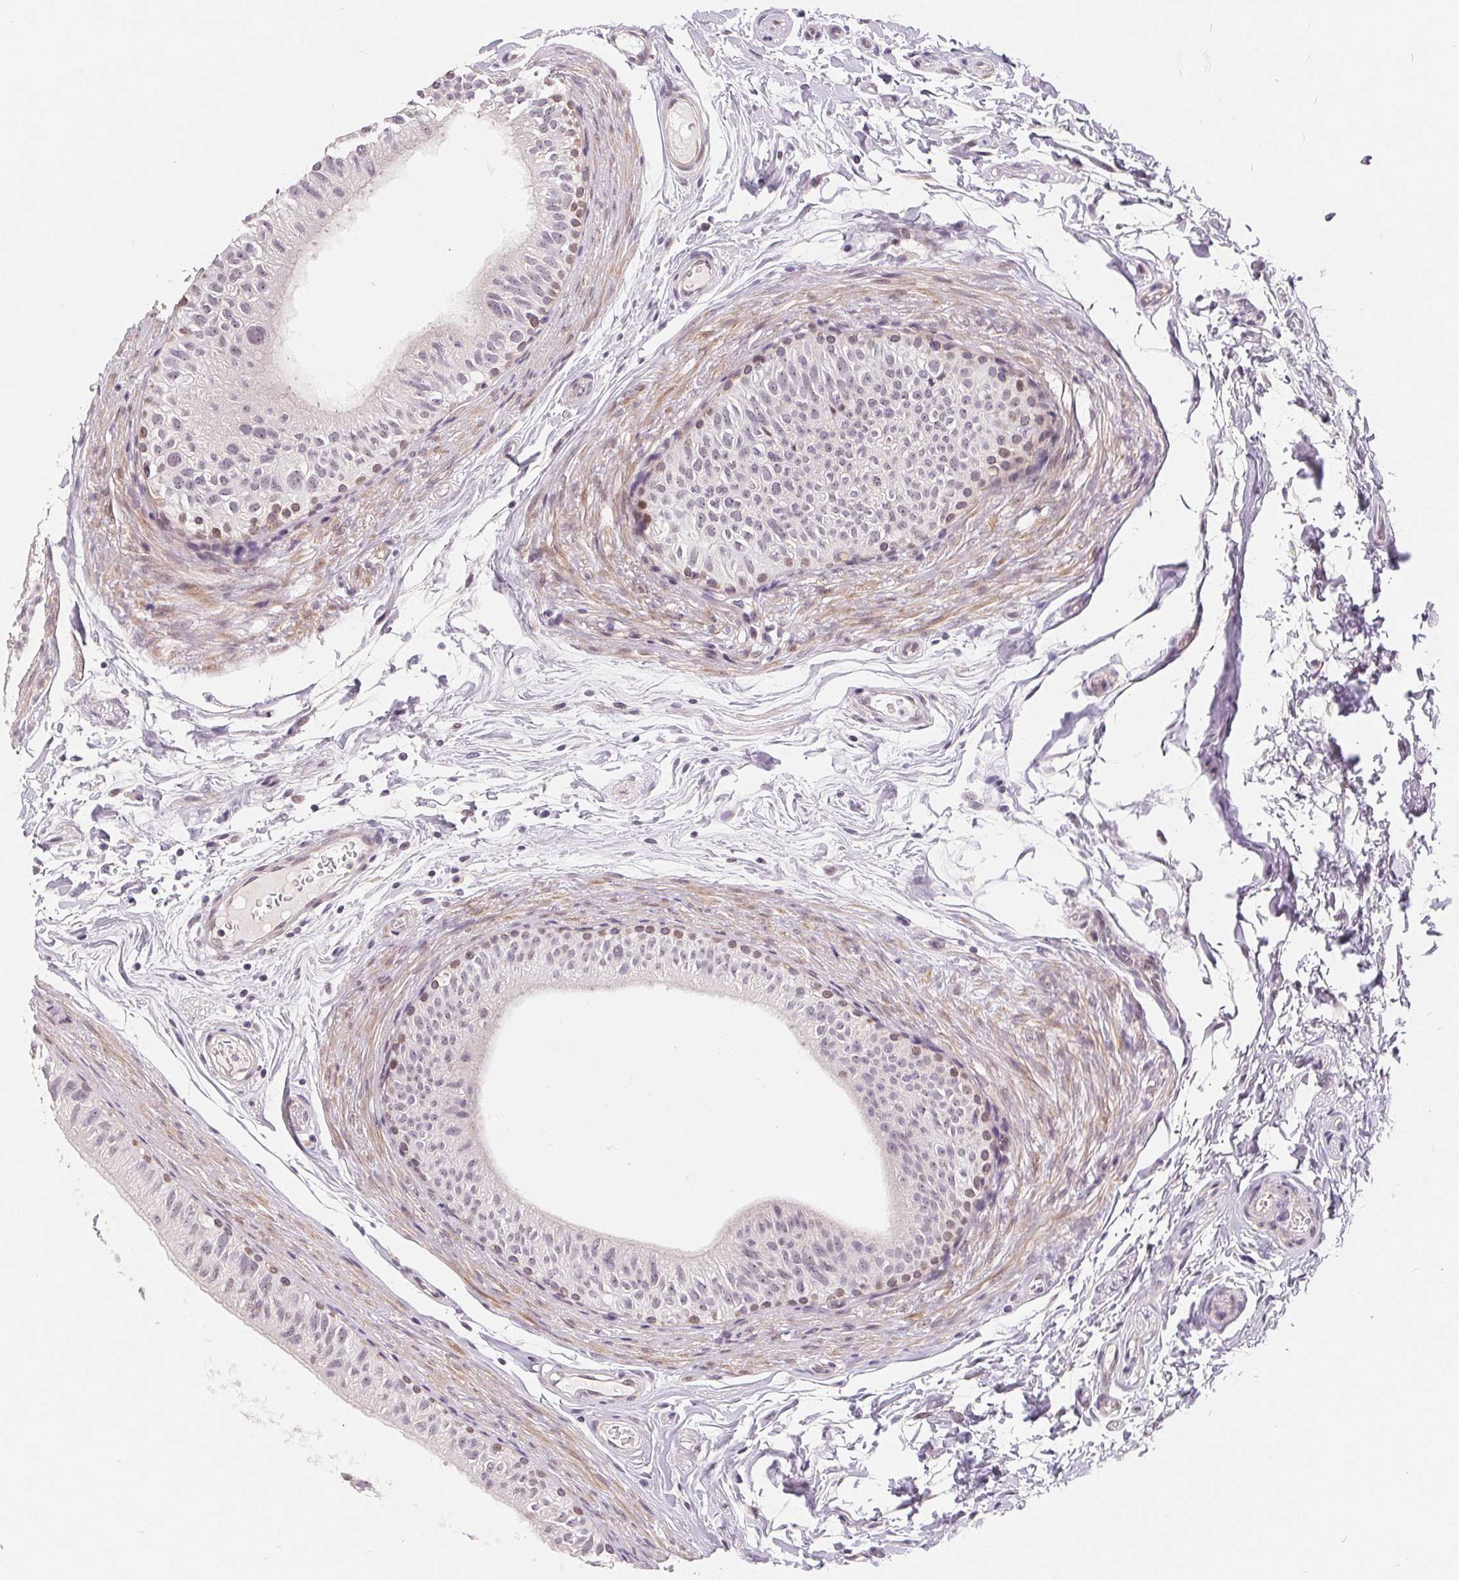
{"staining": {"intensity": "moderate", "quantity": "<25%", "location": "nuclear"}, "tissue": "epididymis", "cell_type": "Glandular cells", "image_type": "normal", "snomed": [{"axis": "morphology", "description": "Normal tissue, NOS"}, {"axis": "topography", "description": "Epididymis"}], "caption": "Protein analysis of benign epididymis displays moderate nuclear expression in approximately <25% of glandular cells. The staining was performed using DAB, with brown indicating positive protein expression. Nuclei are stained blue with hematoxylin.", "gene": "NRG2", "patient": {"sex": "male", "age": 36}}